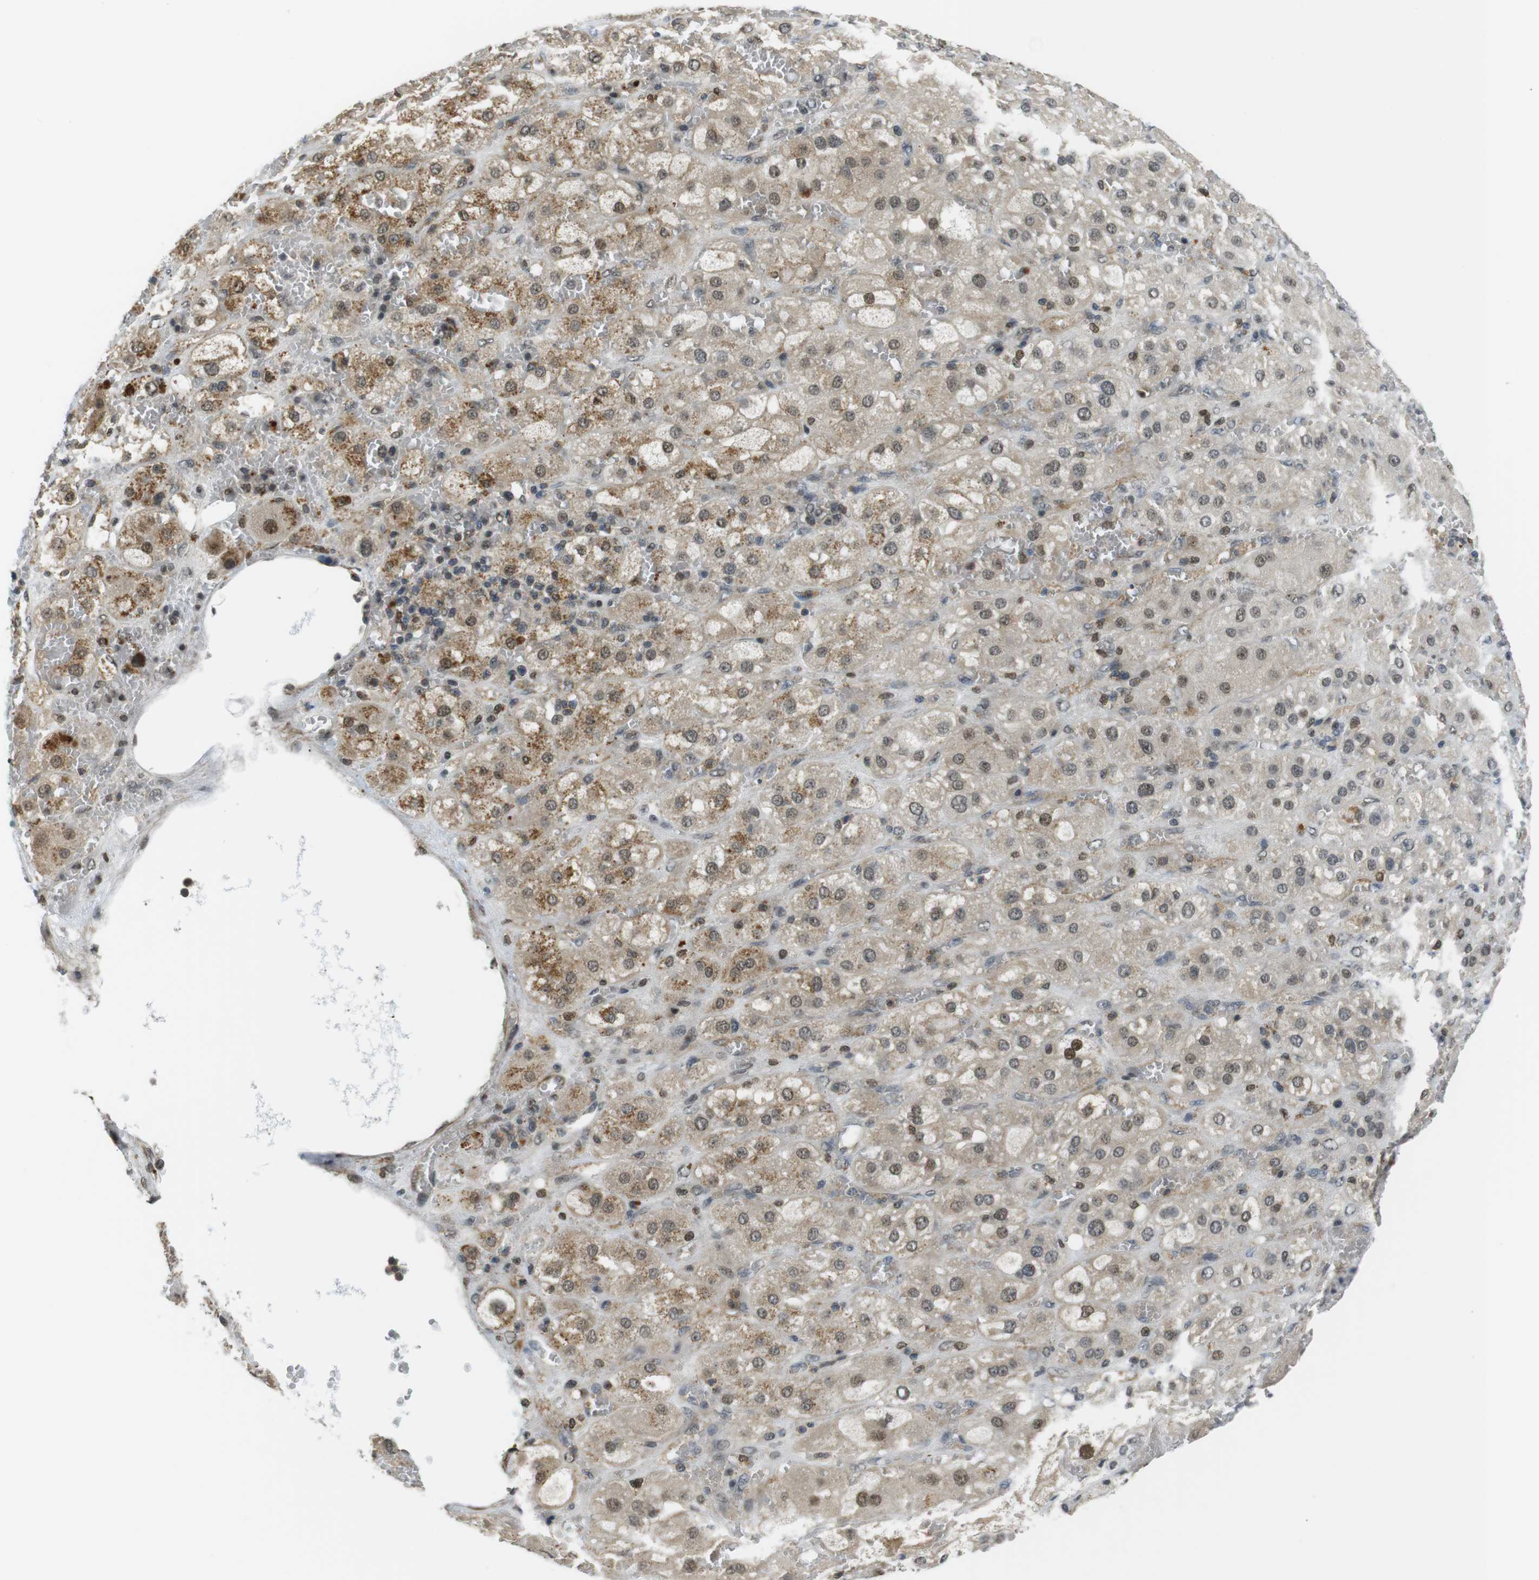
{"staining": {"intensity": "moderate", "quantity": ">75%", "location": "cytoplasmic/membranous,nuclear"}, "tissue": "adrenal gland", "cell_type": "Glandular cells", "image_type": "normal", "snomed": [{"axis": "morphology", "description": "Normal tissue, NOS"}, {"axis": "topography", "description": "Adrenal gland"}], "caption": "Glandular cells reveal moderate cytoplasmic/membranous,nuclear expression in about >75% of cells in benign adrenal gland. (DAB (3,3'-diaminobenzidine) IHC, brown staining for protein, blue staining for nuclei).", "gene": "USP7", "patient": {"sex": "female", "age": 47}}